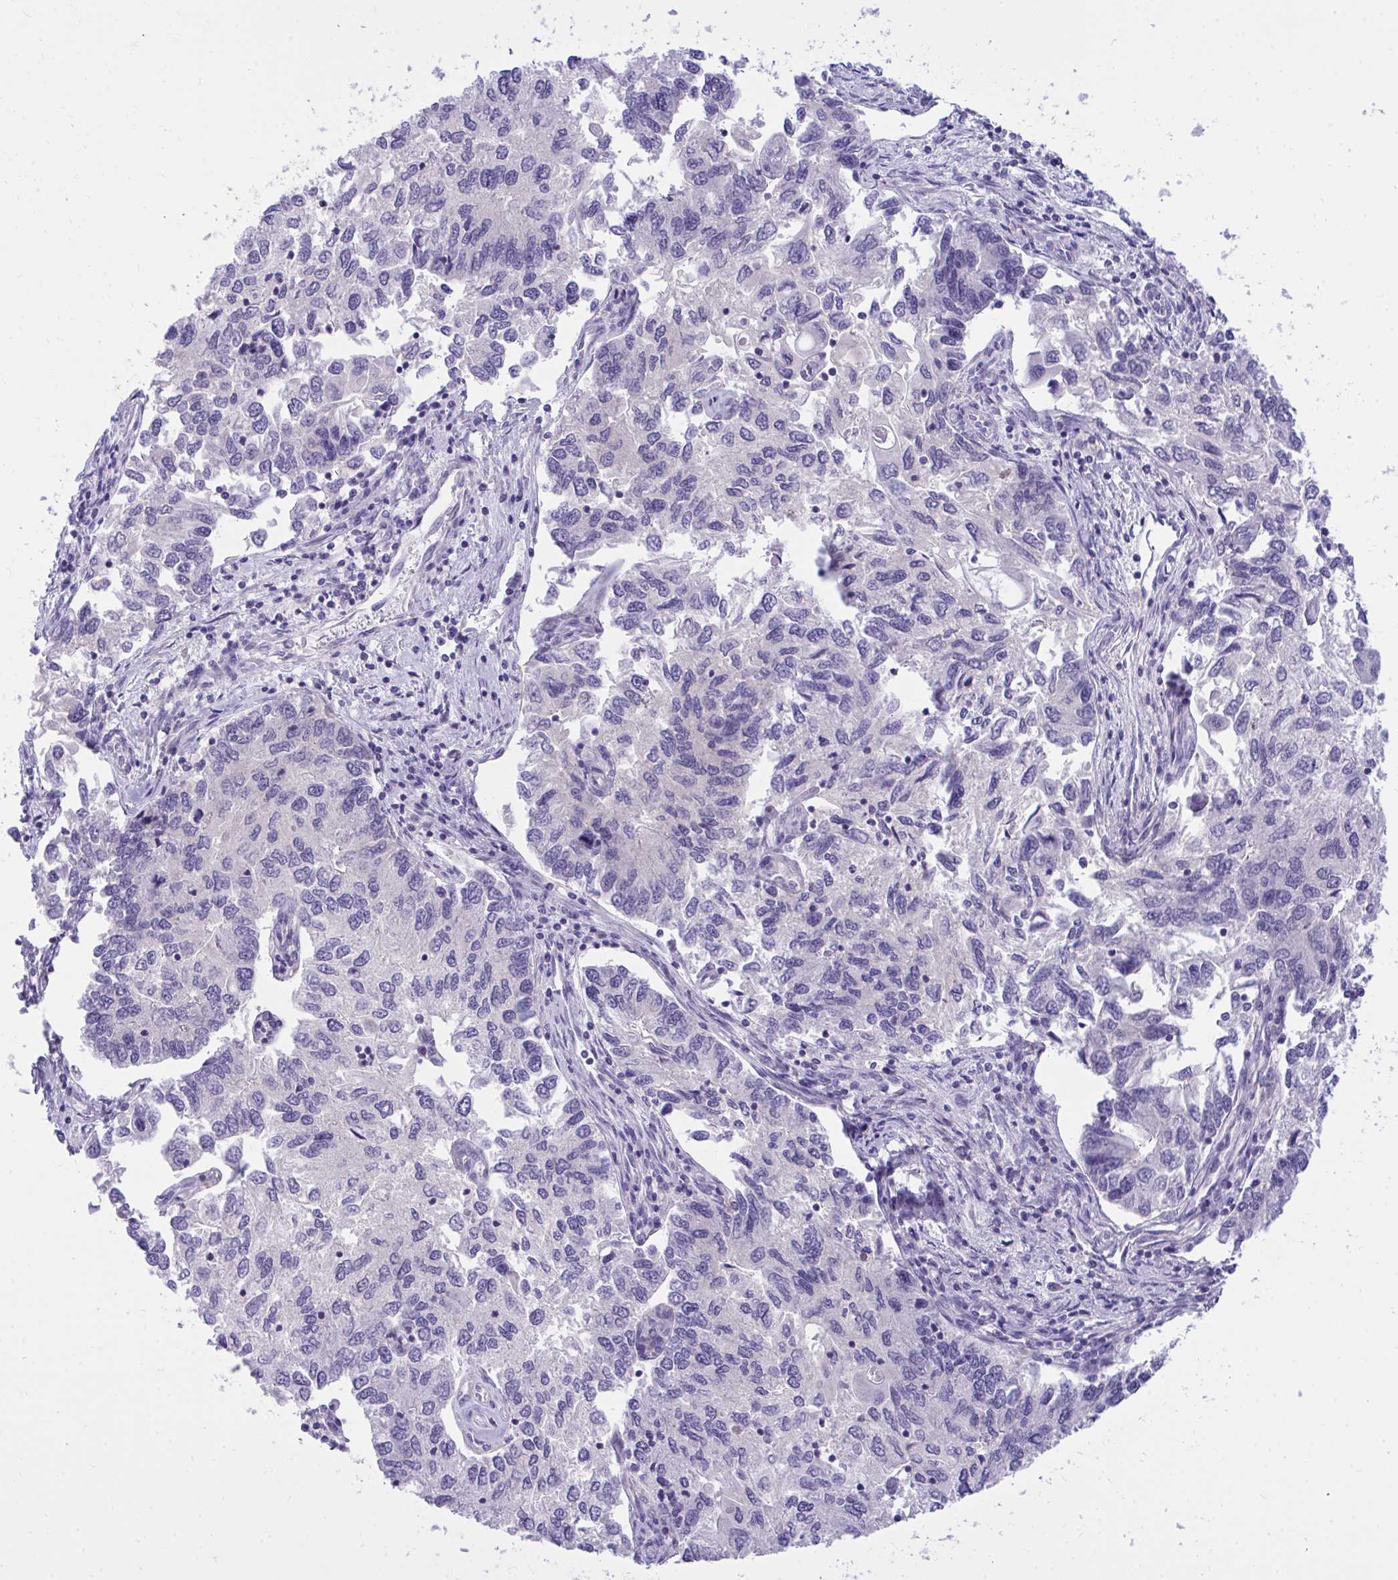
{"staining": {"intensity": "negative", "quantity": "none", "location": "none"}, "tissue": "endometrial cancer", "cell_type": "Tumor cells", "image_type": "cancer", "snomed": [{"axis": "morphology", "description": "Carcinoma, NOS"}, {"axis": "topography", "description": "Uterus"}], "caption": "Tumor cells show no significant protein staining in endometrial cancer (carcinoma).", "gene": "TMCO5A", "patient": {"sex": "female", "age": 76}}